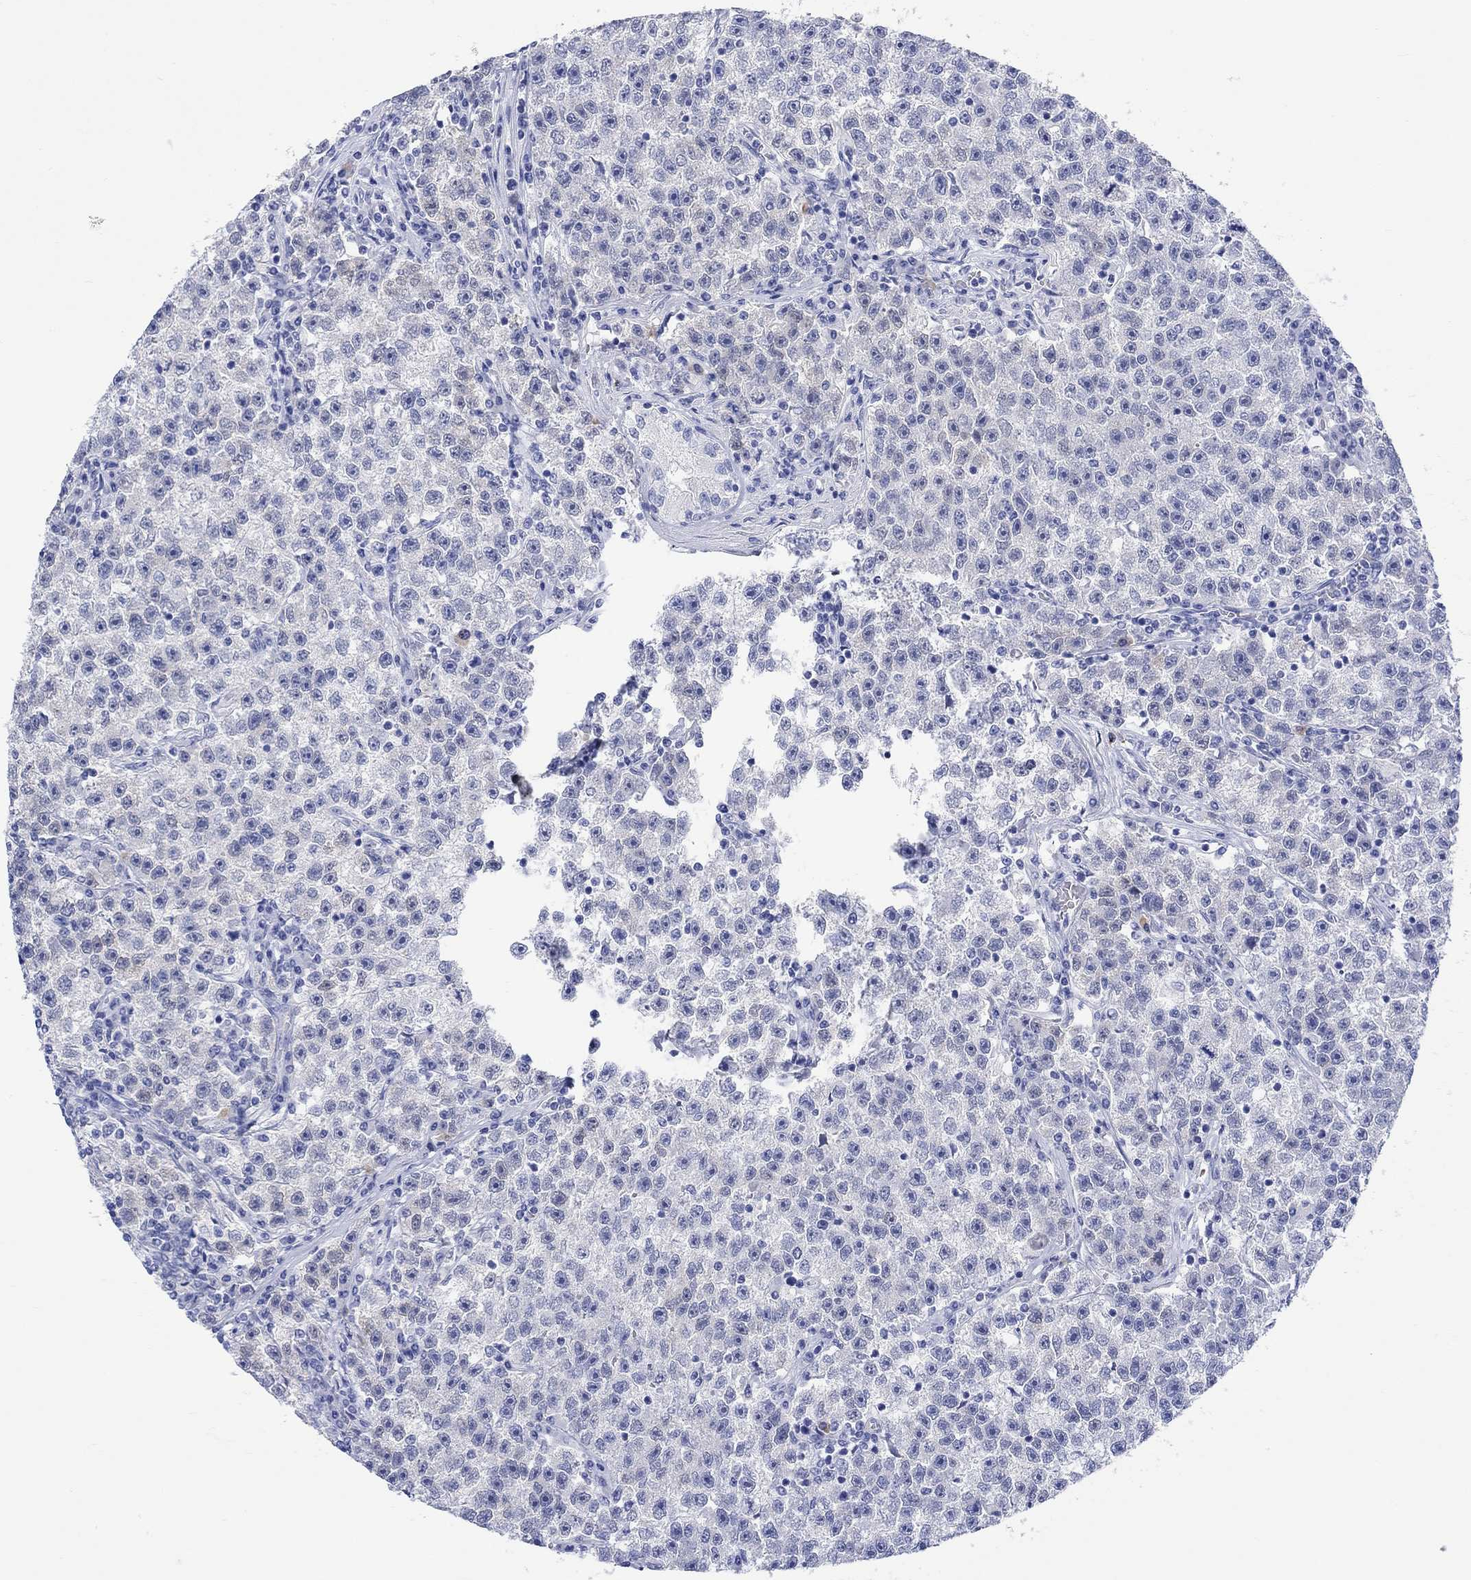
{"staining": {"intensity": "weak", "quantity": "<25%", "location": "cytoplasmic/membranous"}, "tissue": "testis cancer", "cell_type": "Tumor cells", "image_type": "cancer", "snomed": [{"axis": "morphology", "description": "Seminoma, NOS"}, {"axis": "topography", "description": "Testis"}], "caption": "Protein analysis of testis seminoma displays no significant staining in tumor cells.", "gene": "MSI1", "patient": {"sex": "male", "age": 22}}